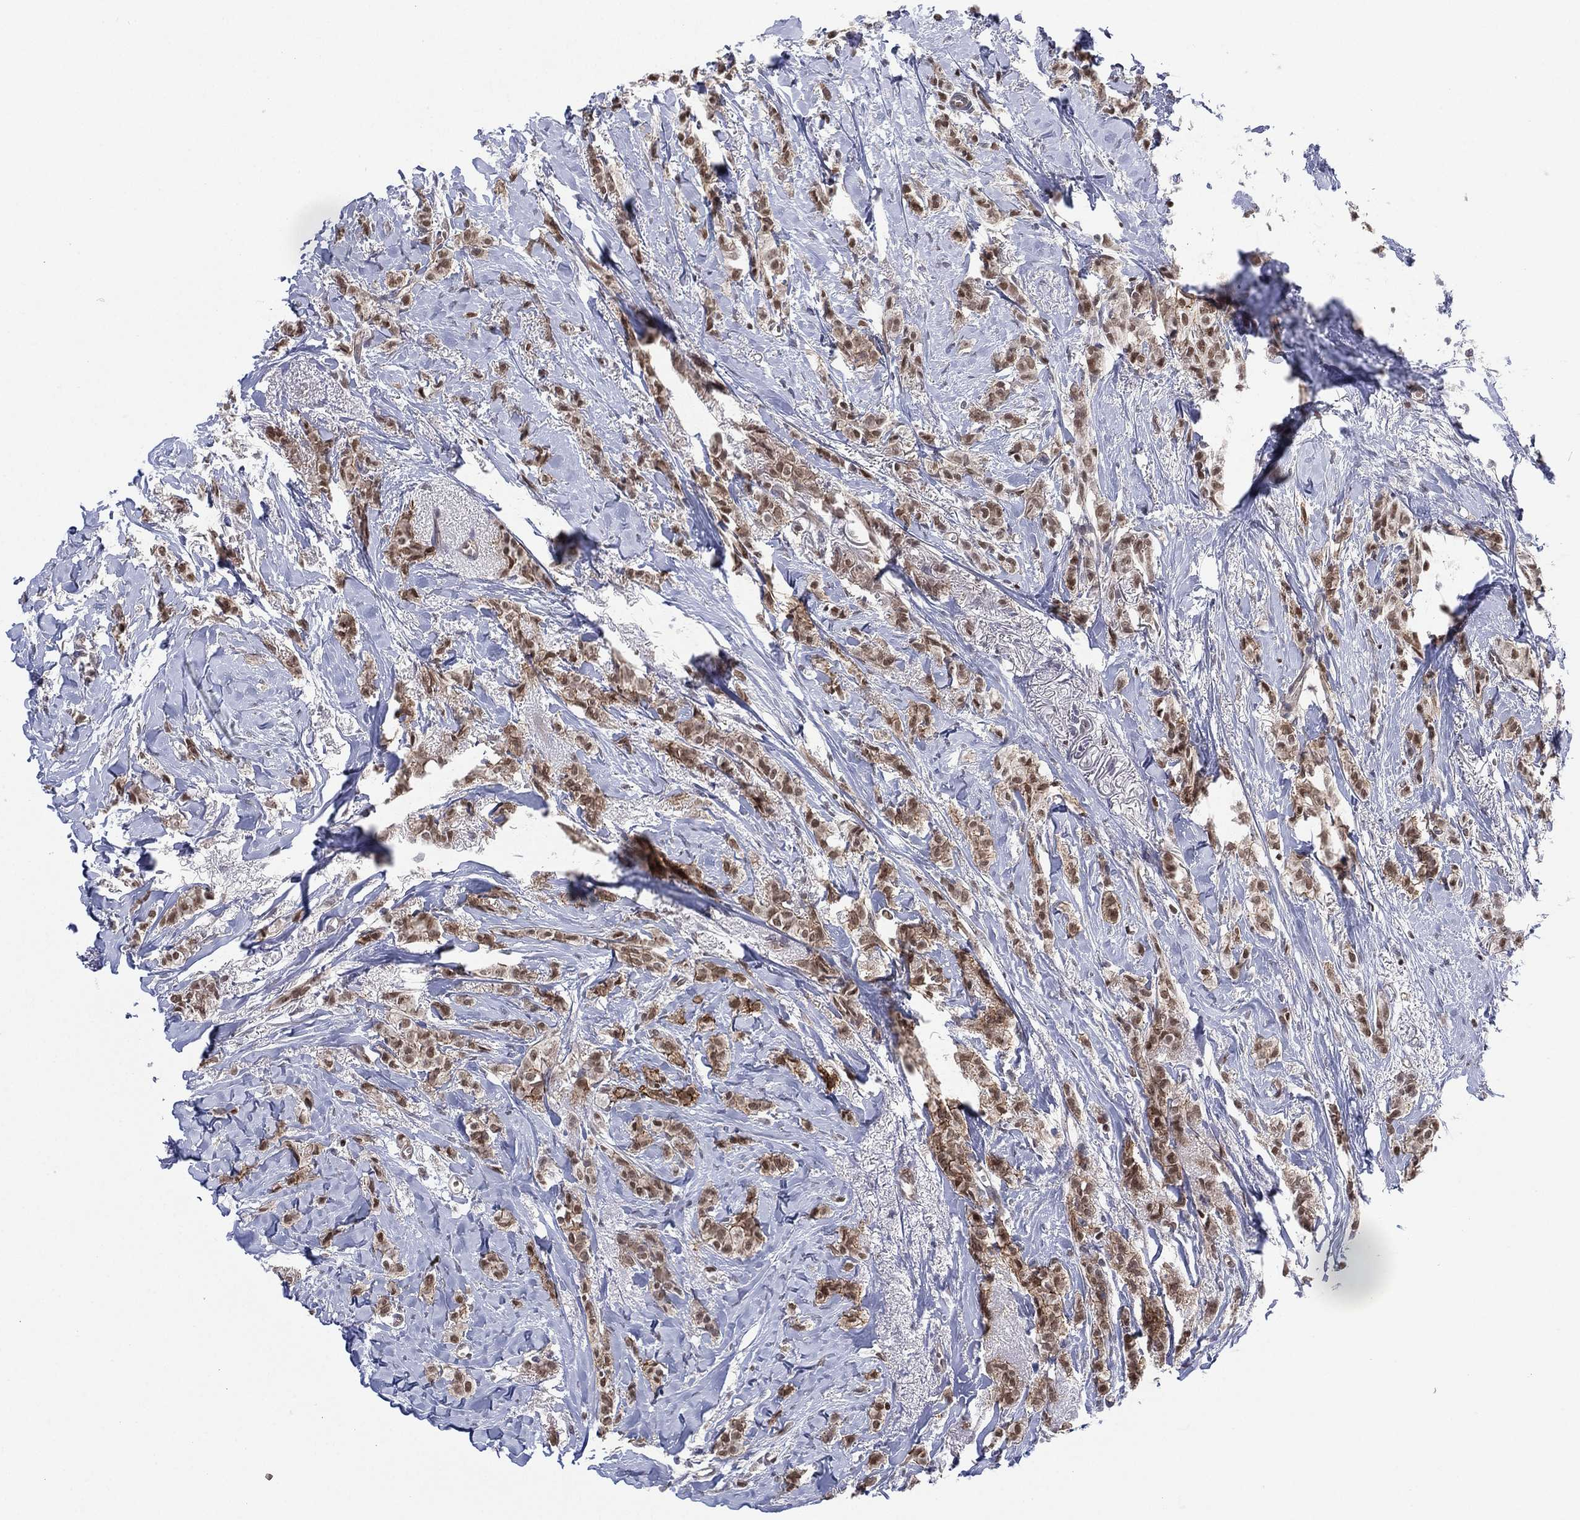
{"staining": {"intensity": "moderate", "quantity": "<25%", "location": "nuclear"}, "tissue": "breast cancer", "cell_type": "Tumor cells", "image_type": "cancer", "snomed": [{"axis": "morphology", "description": "Duct carcinoma"}, {"axis": "topography", "description": "Breast"}], "caption": "This image exhibits immunohistochemistry (IHC) staining of infiltrating ductal carcinoma (breast), with low moderate nuclear expression in about <25% of tumor cells.", "gene": "GSE1", "patient": {"sex": "female", "age": 85}}